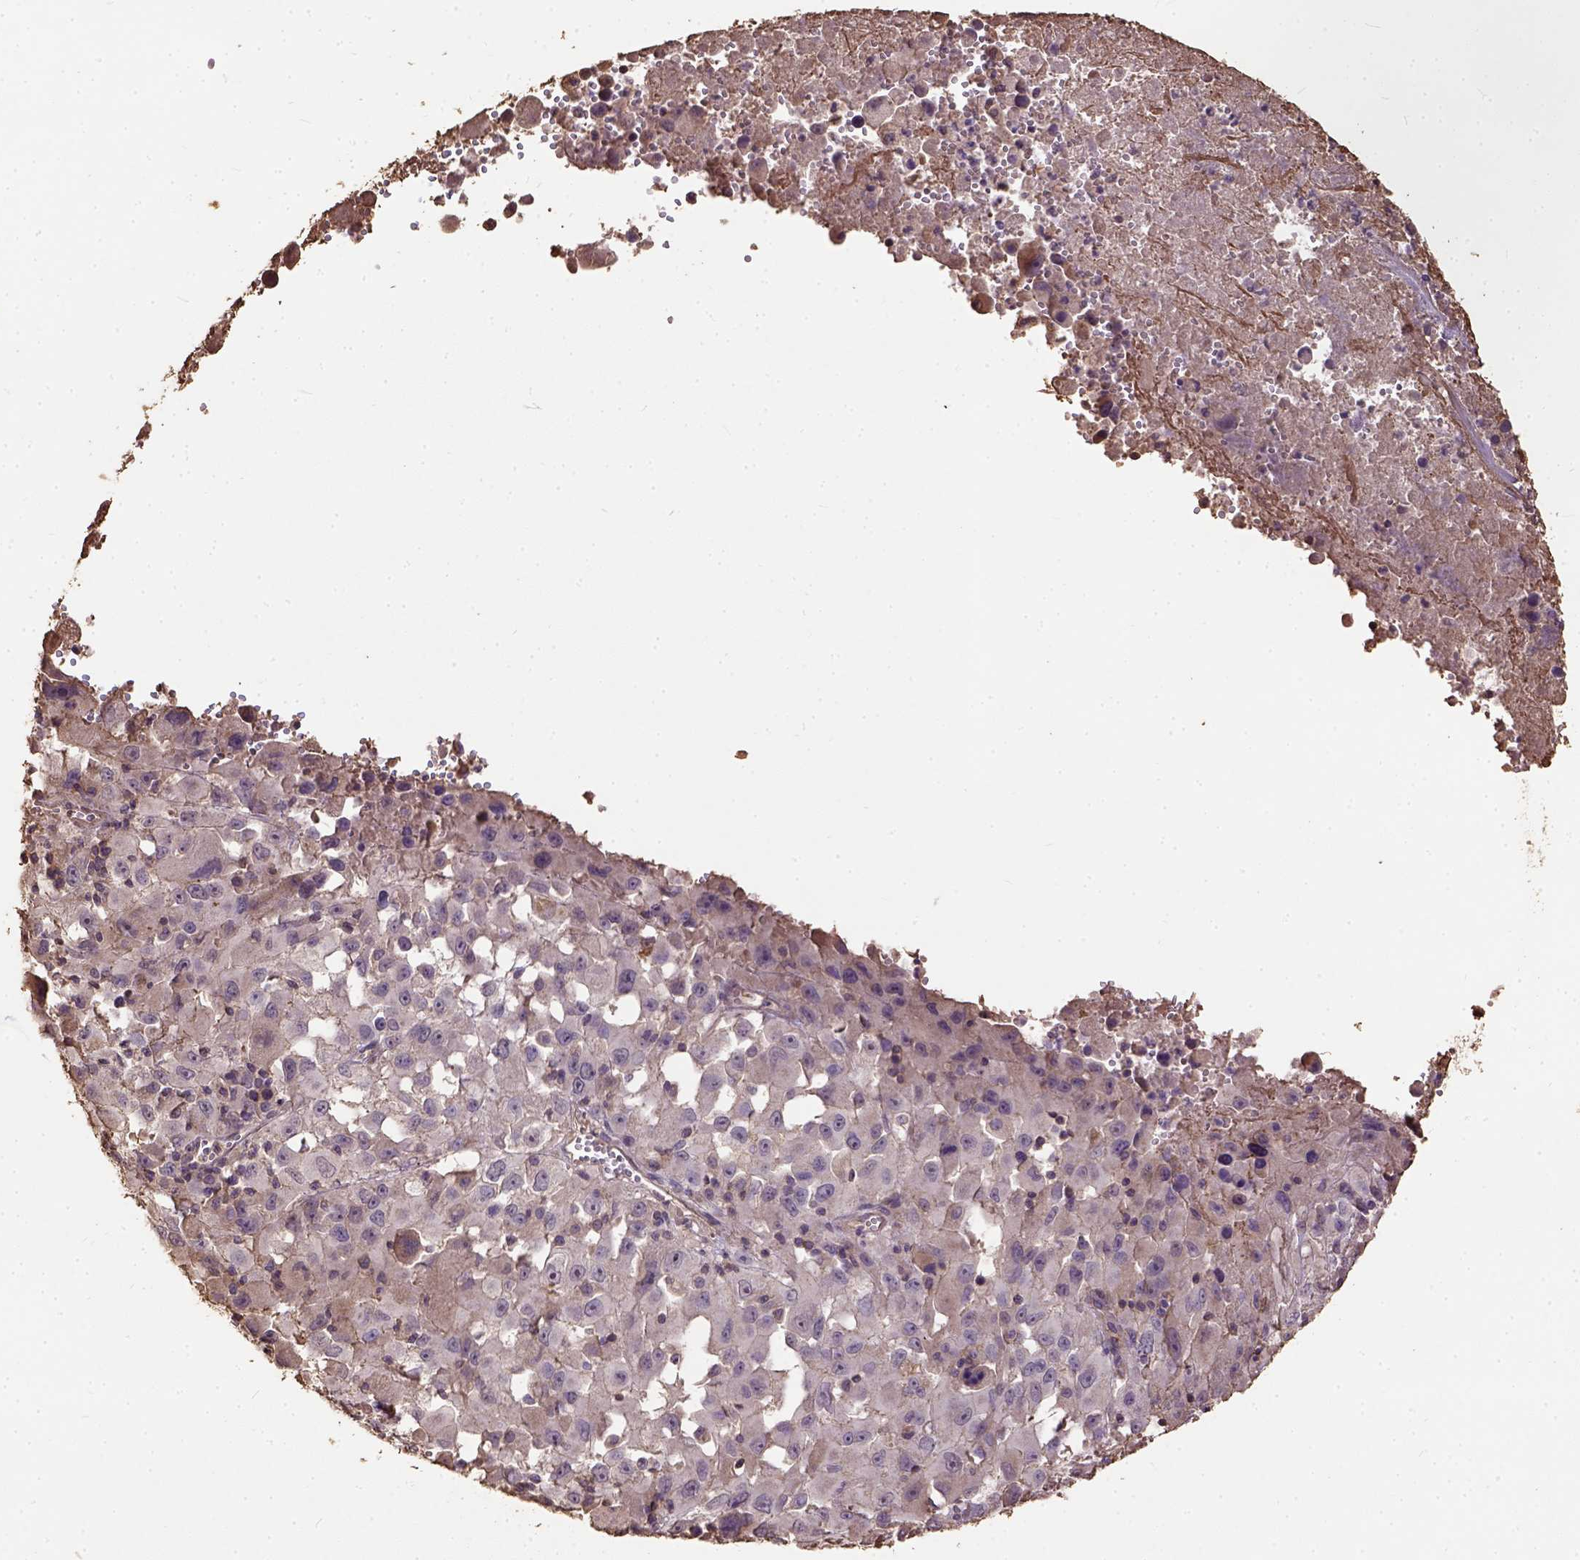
{"staining": {"intensity": "weak", "quantity": ">75%", "location": "cytoplasmic/membranous"}, "tissue": "melanoma", "cell_type": "Tumor cells", "image_type": "cancer", "snomed": [{"axis": "morphology", "description": "Malignant melanoma, Metastatic site"}, {"axis": "topography", "description": "Soft tissue"}], "caption": "Immunohistochemistry (IHC) photomicrograph of melanoma stained for a protein (brown), which demonstrates low levels of weak cytoplasmic/membranous staining in approximately >75% of tumor cells.", "gene": "ATP1B3", "patient": {"sex": "male", "age": 50}}